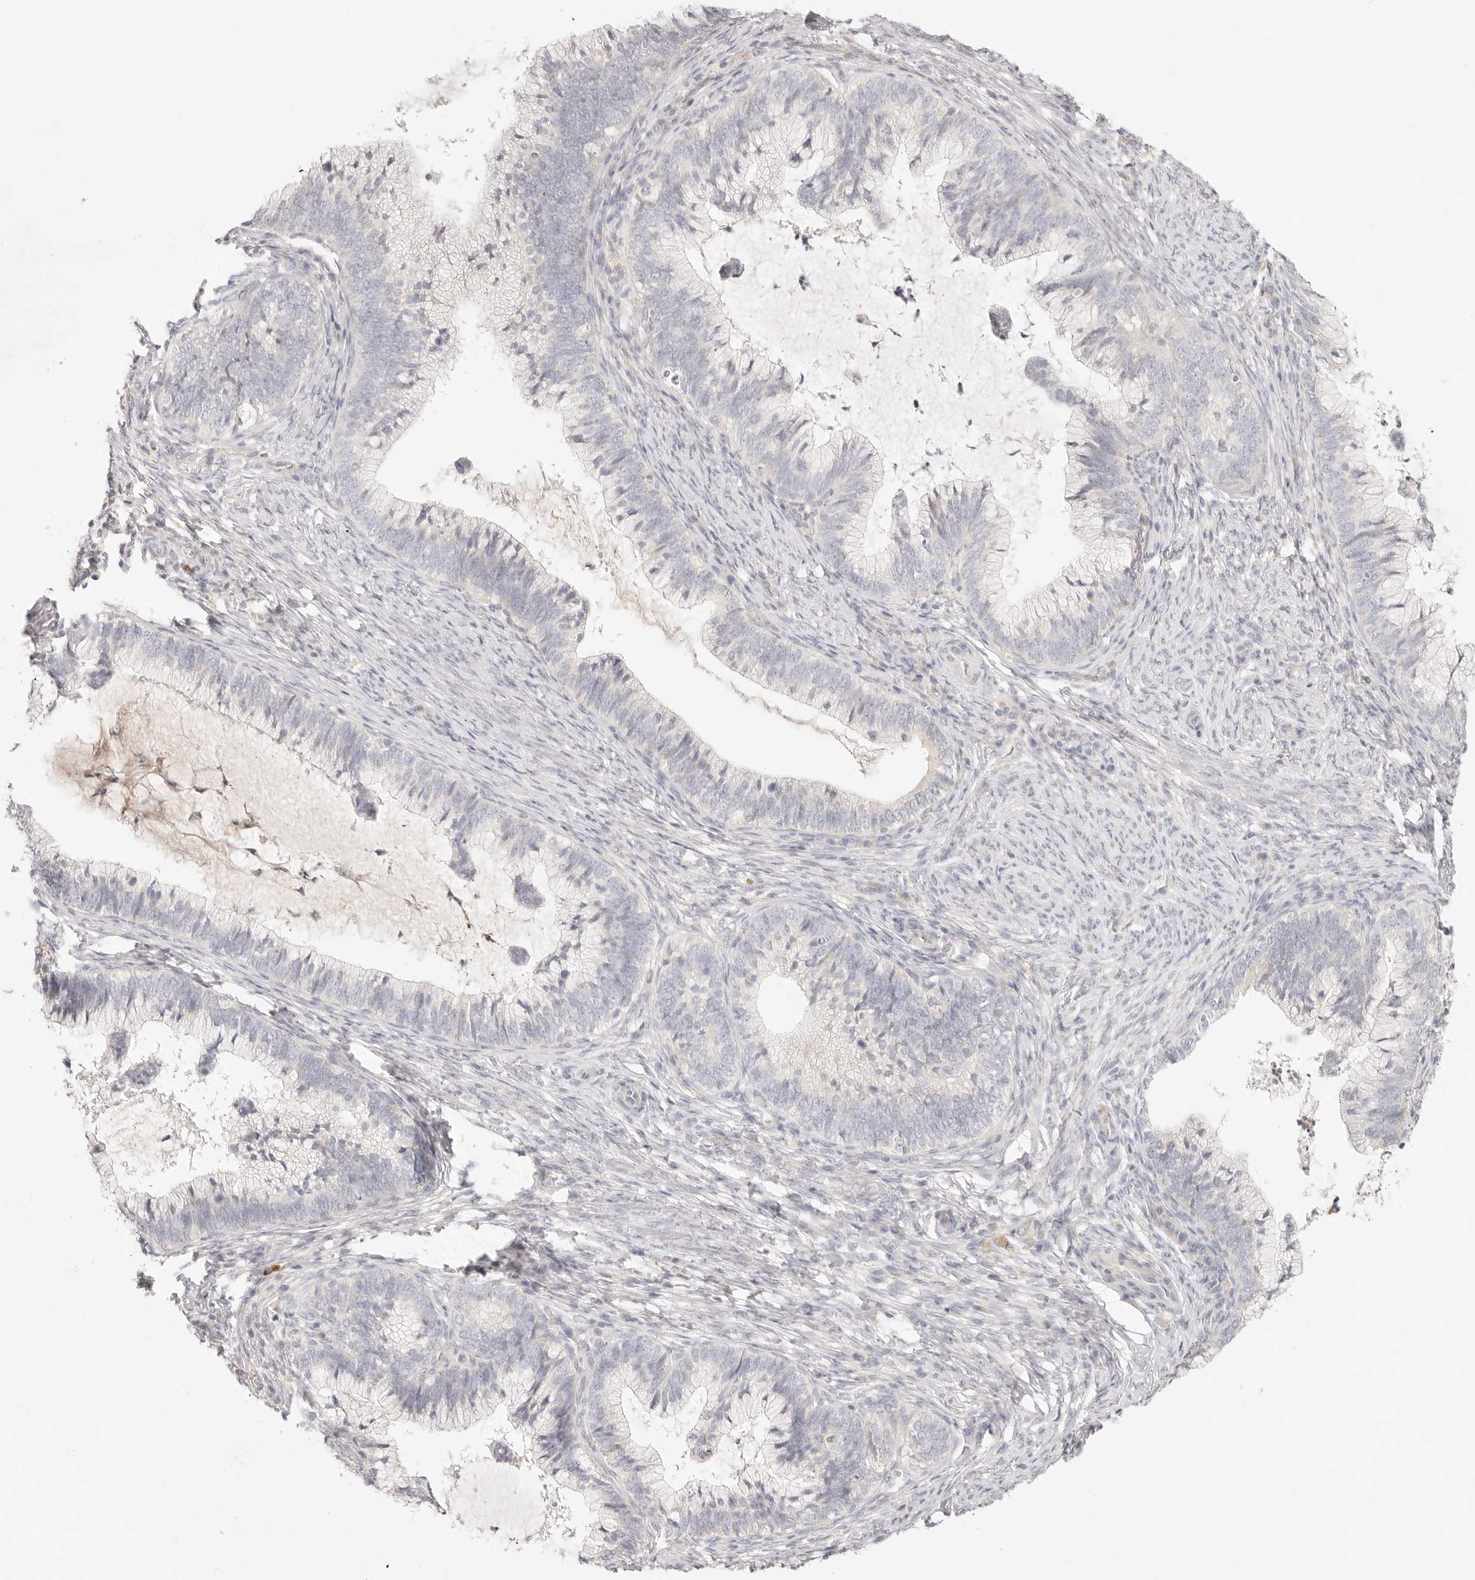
{"staining": {"intensity": "negative", "quantity": "none", "location": "none"}, "tissue": "cervical cancer", "cell_type": "Tumor cells", "image_type": "cancer", "snomed": [{"axis": "morphology", "description": "Adenocarcinoma, NOS"}, {"axis": "topography", "description": "Cervix"}], "caption": "A high-resolution histopathology image shows immunohistochemistry staining of adenocarcinoma (cervical), which demonstrates no significant expression in tumor cells.", "gene": "GPR156", "patient": {"sex": "female", "age": 36}}